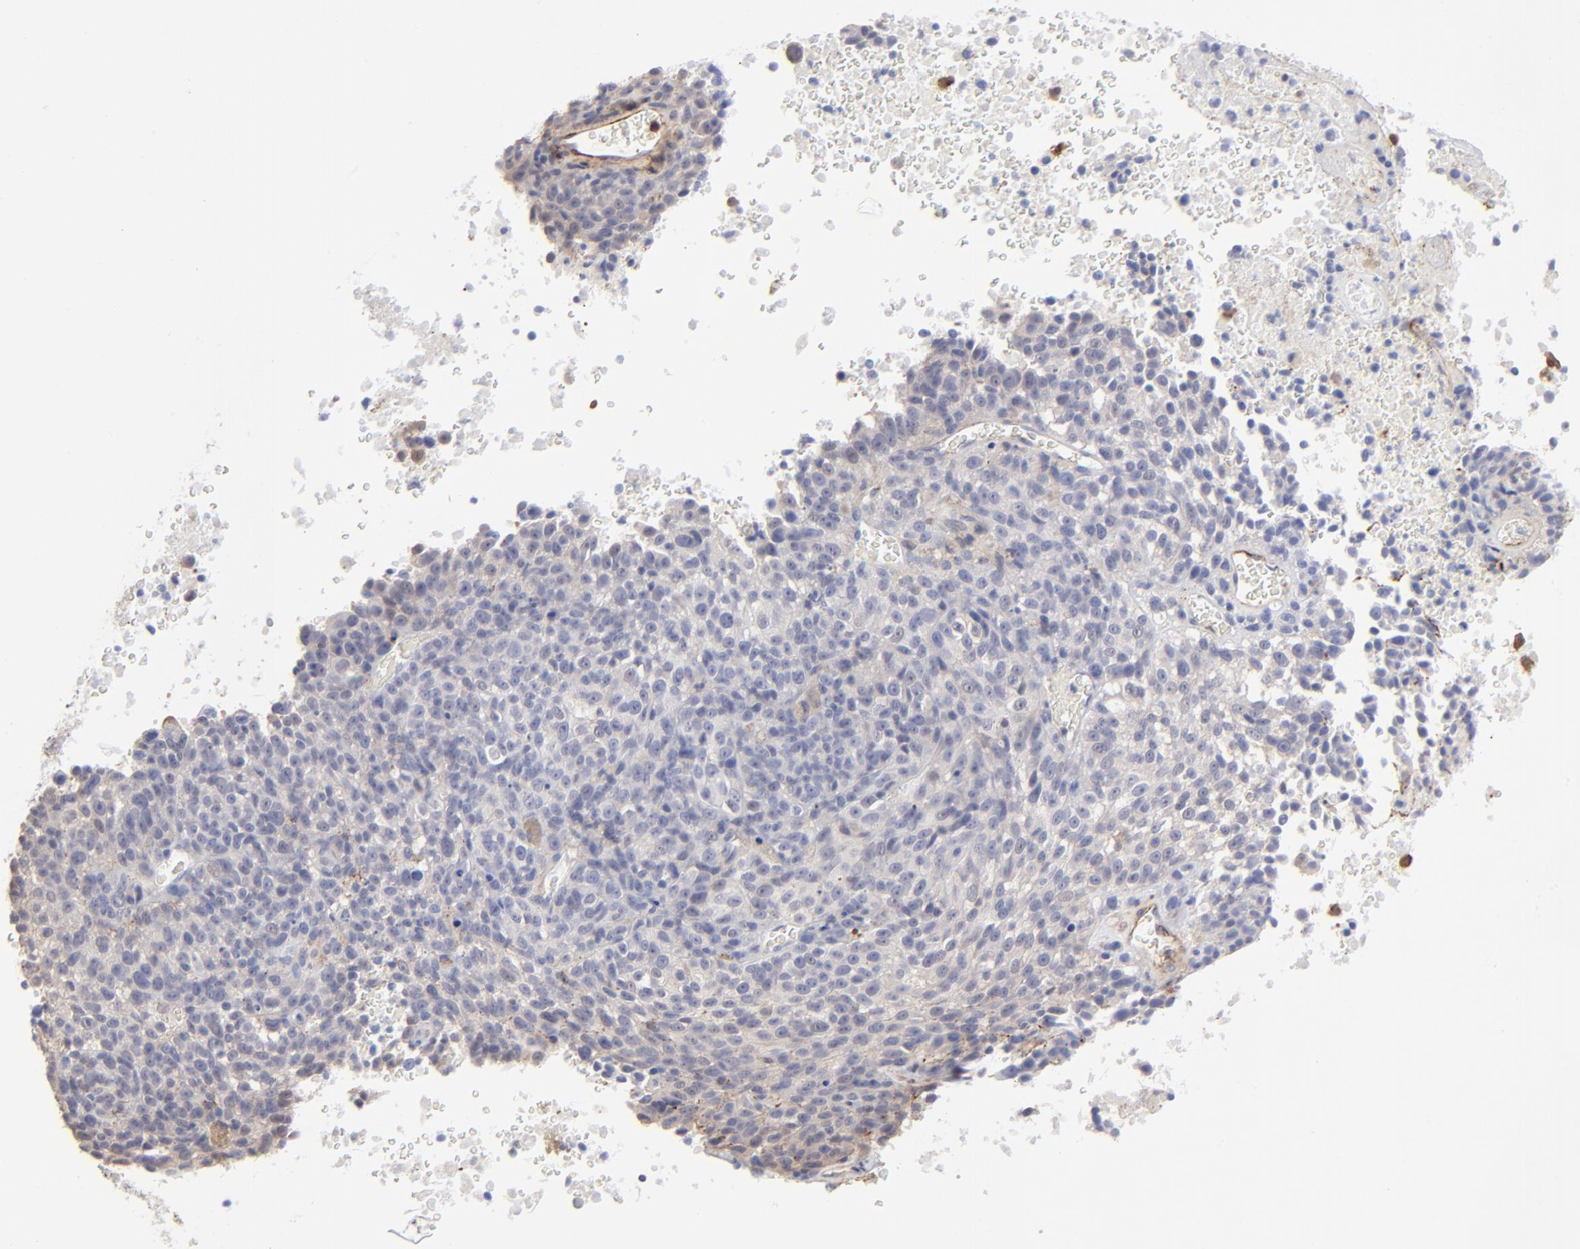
{"staining": {"intensity": "negative", "quantity": "none", "location": "none"}, "tissue": "melanoma", "cell_type": "Tumor cells", "image_type": "cancer", "snomed": [{"axis": "morphology", "description": "Malignant melanoma, Metastatic site"}, {"axis": "topography", "description": "Cerebral cortex"}], "caption": "The immunohistochemistry histopathology image has no significant expression in tumor cells of melanoma tissue.", "gene": "TBXT", "patient": {"sex": "female", "age": 52}}